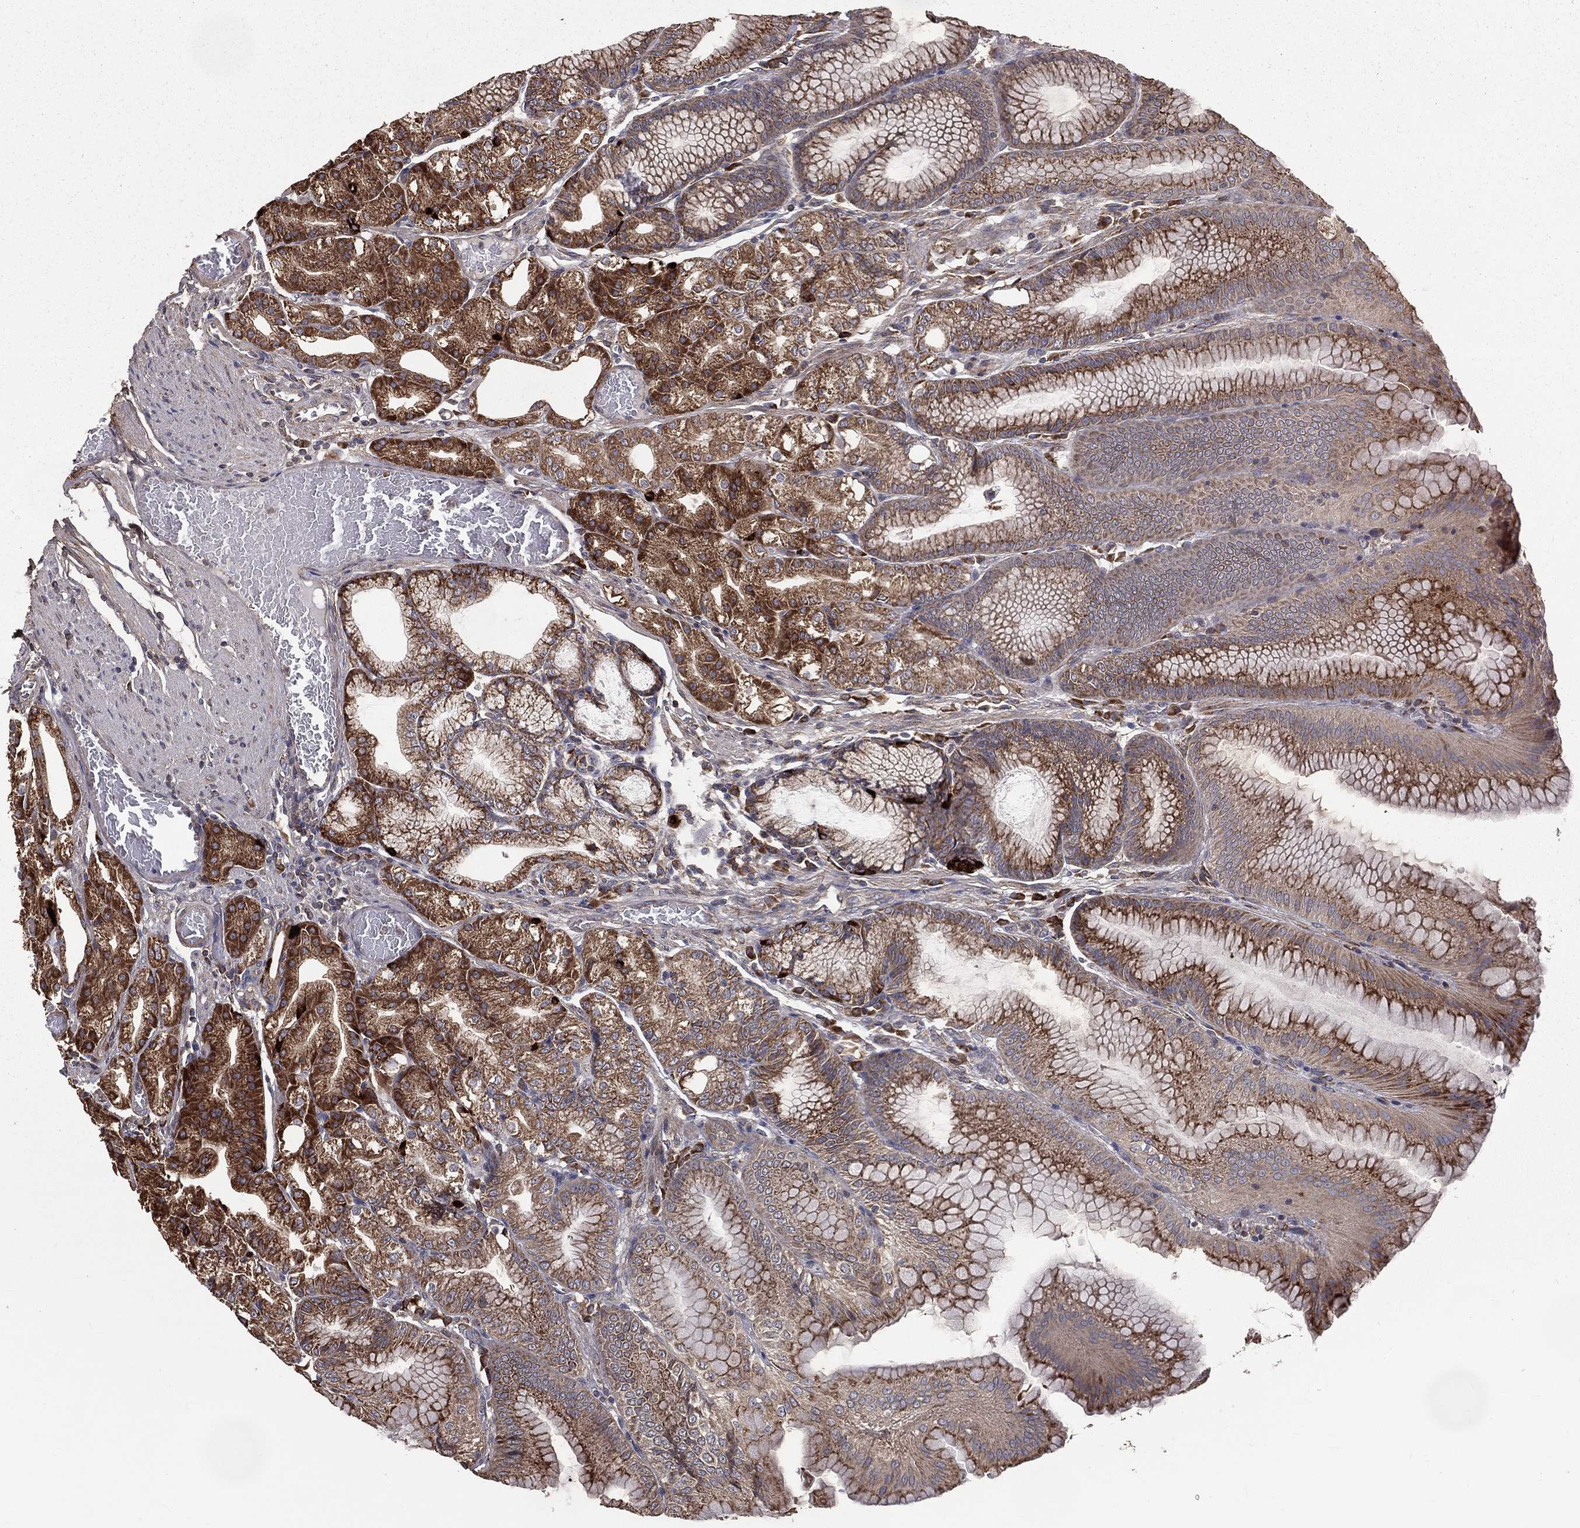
{"staining": {"intensity": "moderate", "quantity": ">75%", "location": "cytoplasmic/membranous"}, "tissue": "stomach", "cell_type": "Glandular cells", "image_type": "normal", "snomed": [{"axis": "morphology", "description": "Normal tissue, NOS"}, {"axis": "topography", "description": "Stomach"}], "caption": "Stomach stained for a protein (brown) displays moderate cytoplasmic/membranous positive positivity in approximately >75% of glandular cells.", "gene": "OLFML1", "patient": {"sex": "male", "age": 71}}